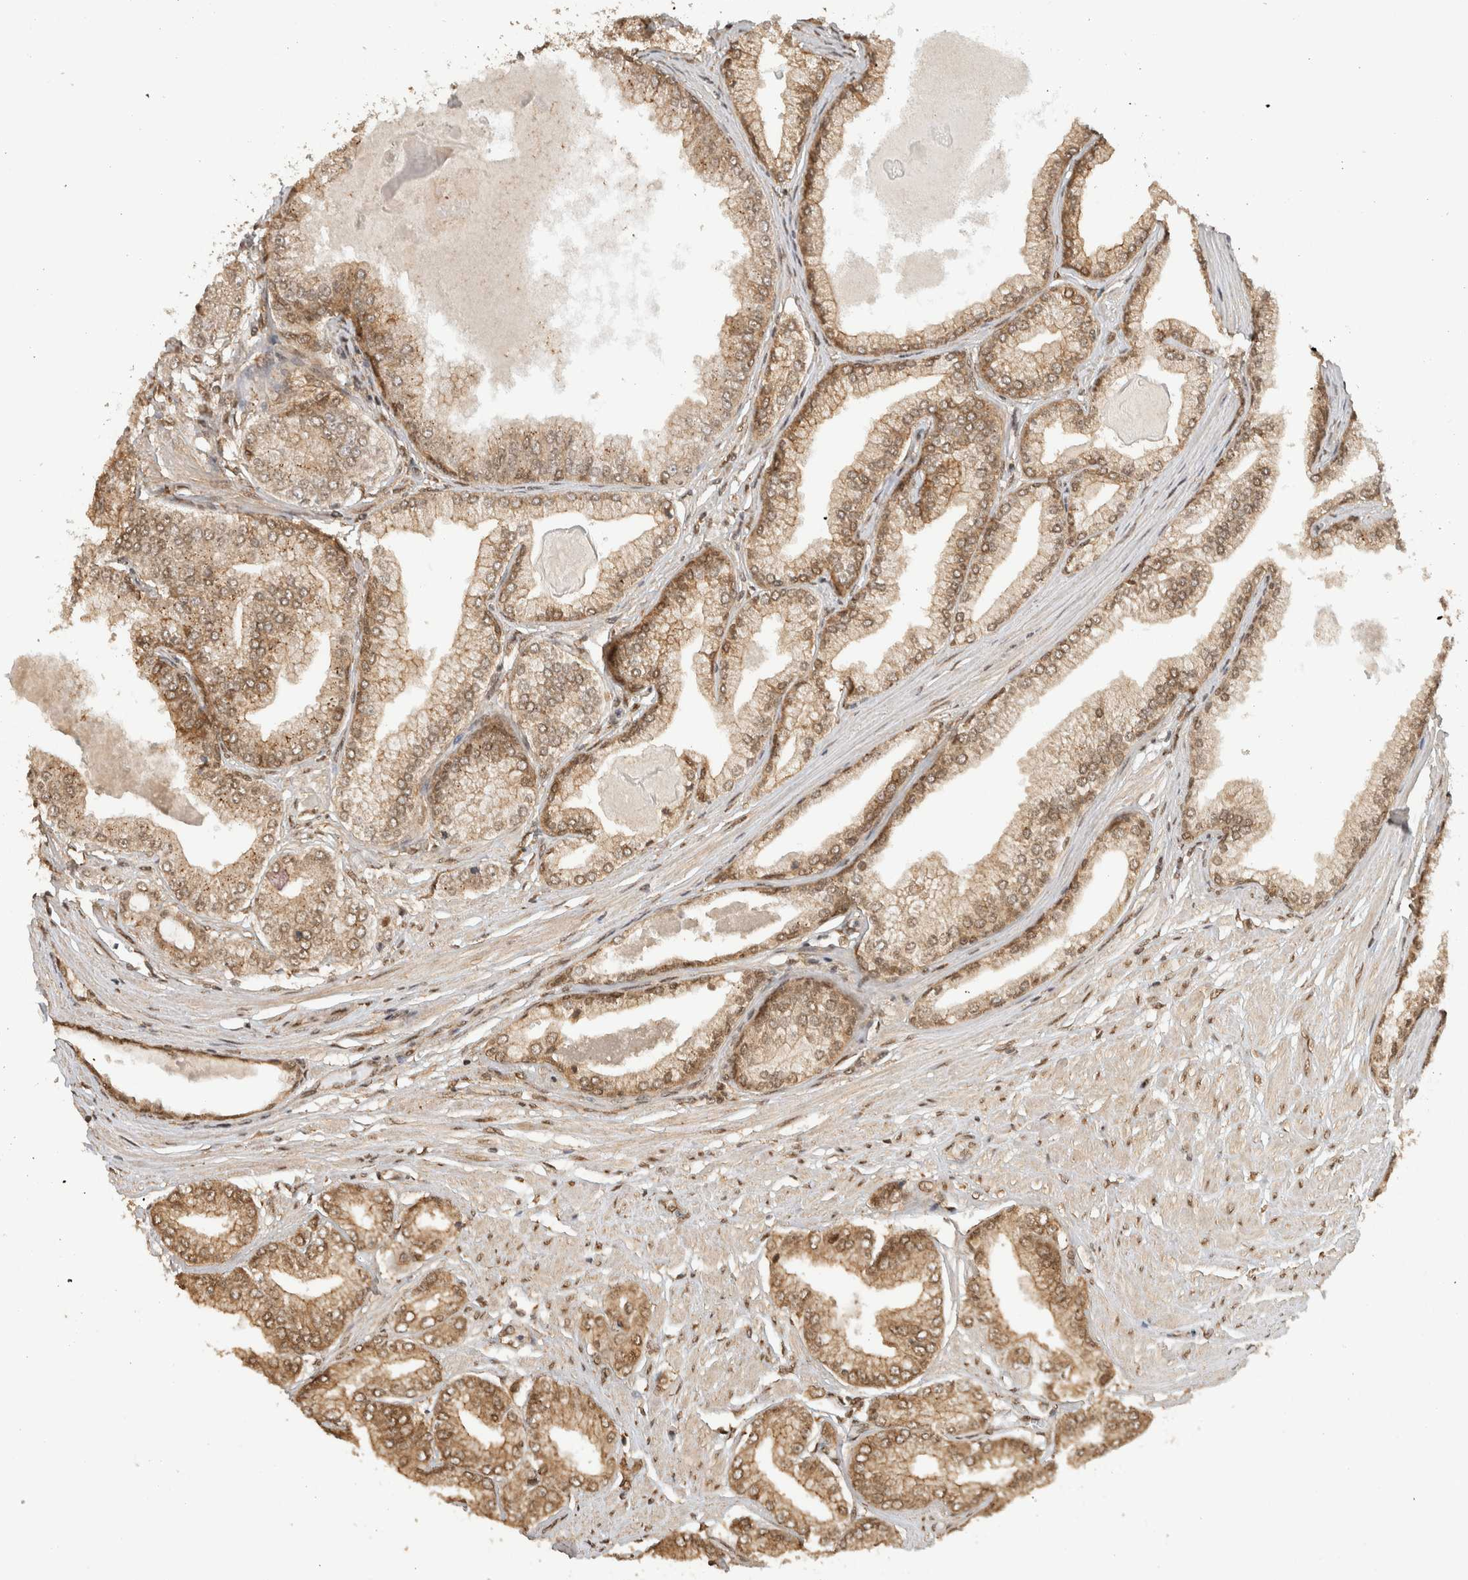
{"staining": {"intensity": "moderate", "quantity": ">75%", "location": "cytoplasmic/membranous,nuclear"}, "tissue": "prostate cancer", "cell_type": "Tumor cells", "image_type": "cancer", "snomed": [{"axis": "morphology", "description": "Adenocarcinoma, Low grade"}, {"axis": "topography", "description": "Prostate"}], "caption": "Adenocarcinoma (low-grade) (prostate) tissue demonstrates moderate cytoplasmic/membranous and nuclear positivity in about >75% of tumor cells, visualized by immunohistochemistry. The protein is stained brown, and the nuclei are stained in blue (DAB (3,3'-diaminobenzidine) IHC with brightfield microscopy, high magnification).", "gene": "C1orf21", "patient": {"sex": "male", "age": 52}}